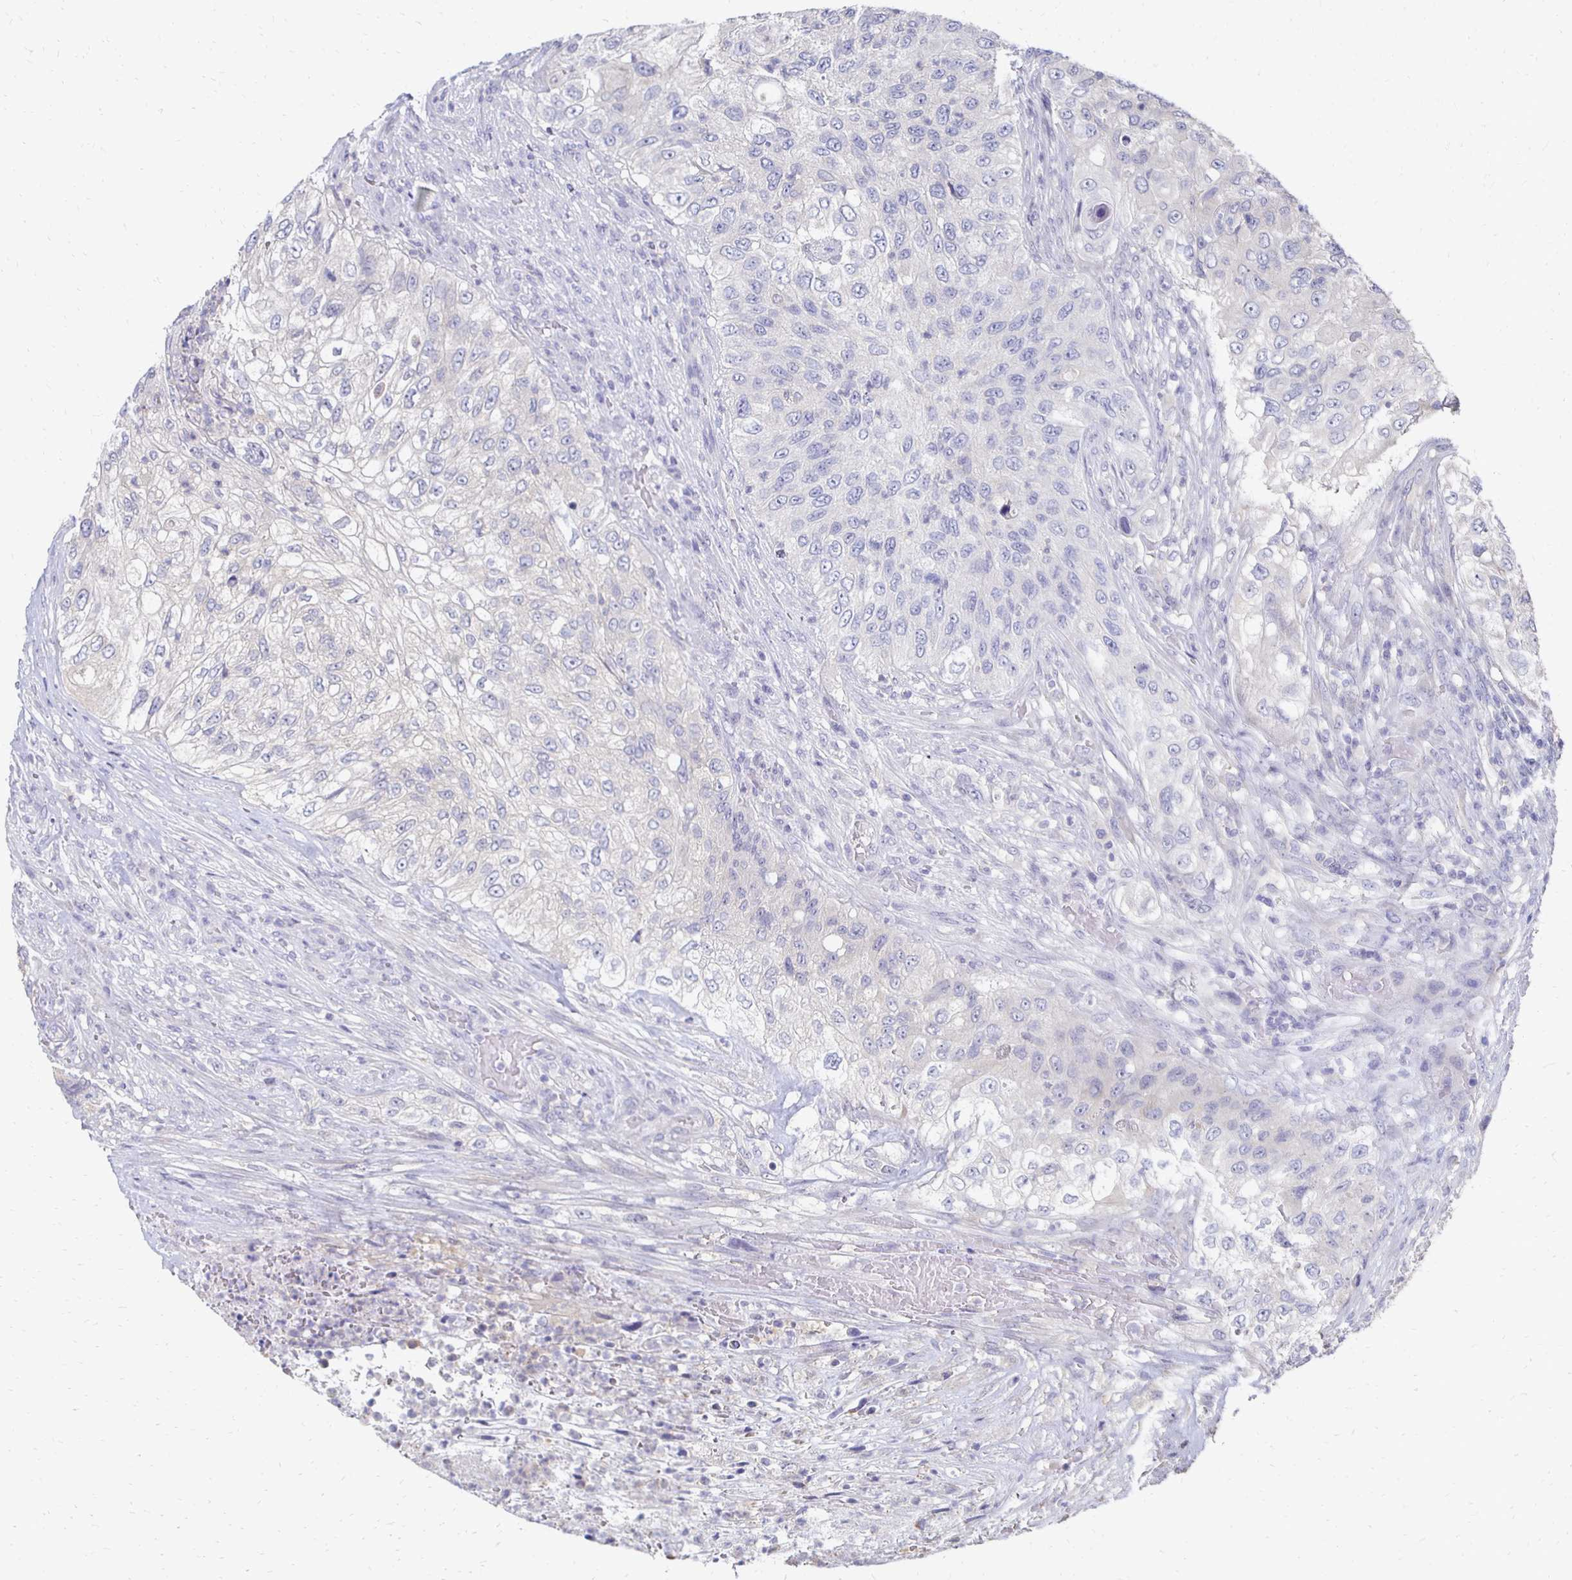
{"staining": {"intensity": "negative", "quantity": "none", "location": "none"}, "tissue": "urothelial cancer", "cell_type": "Tumor cells", "image_type": "cancer", "snomed": [{"axis": "morphology", "description": "Urothelial carcinoma, High grade"}, {"axis": "topography", "description": "Urinary bladder"}], "caption": "Tumor cells are negative for brown protein staining in high-grade urothelial carcinoma.", "gene": "SYCP3", "patient": {"sex": "female", "age": 60}}